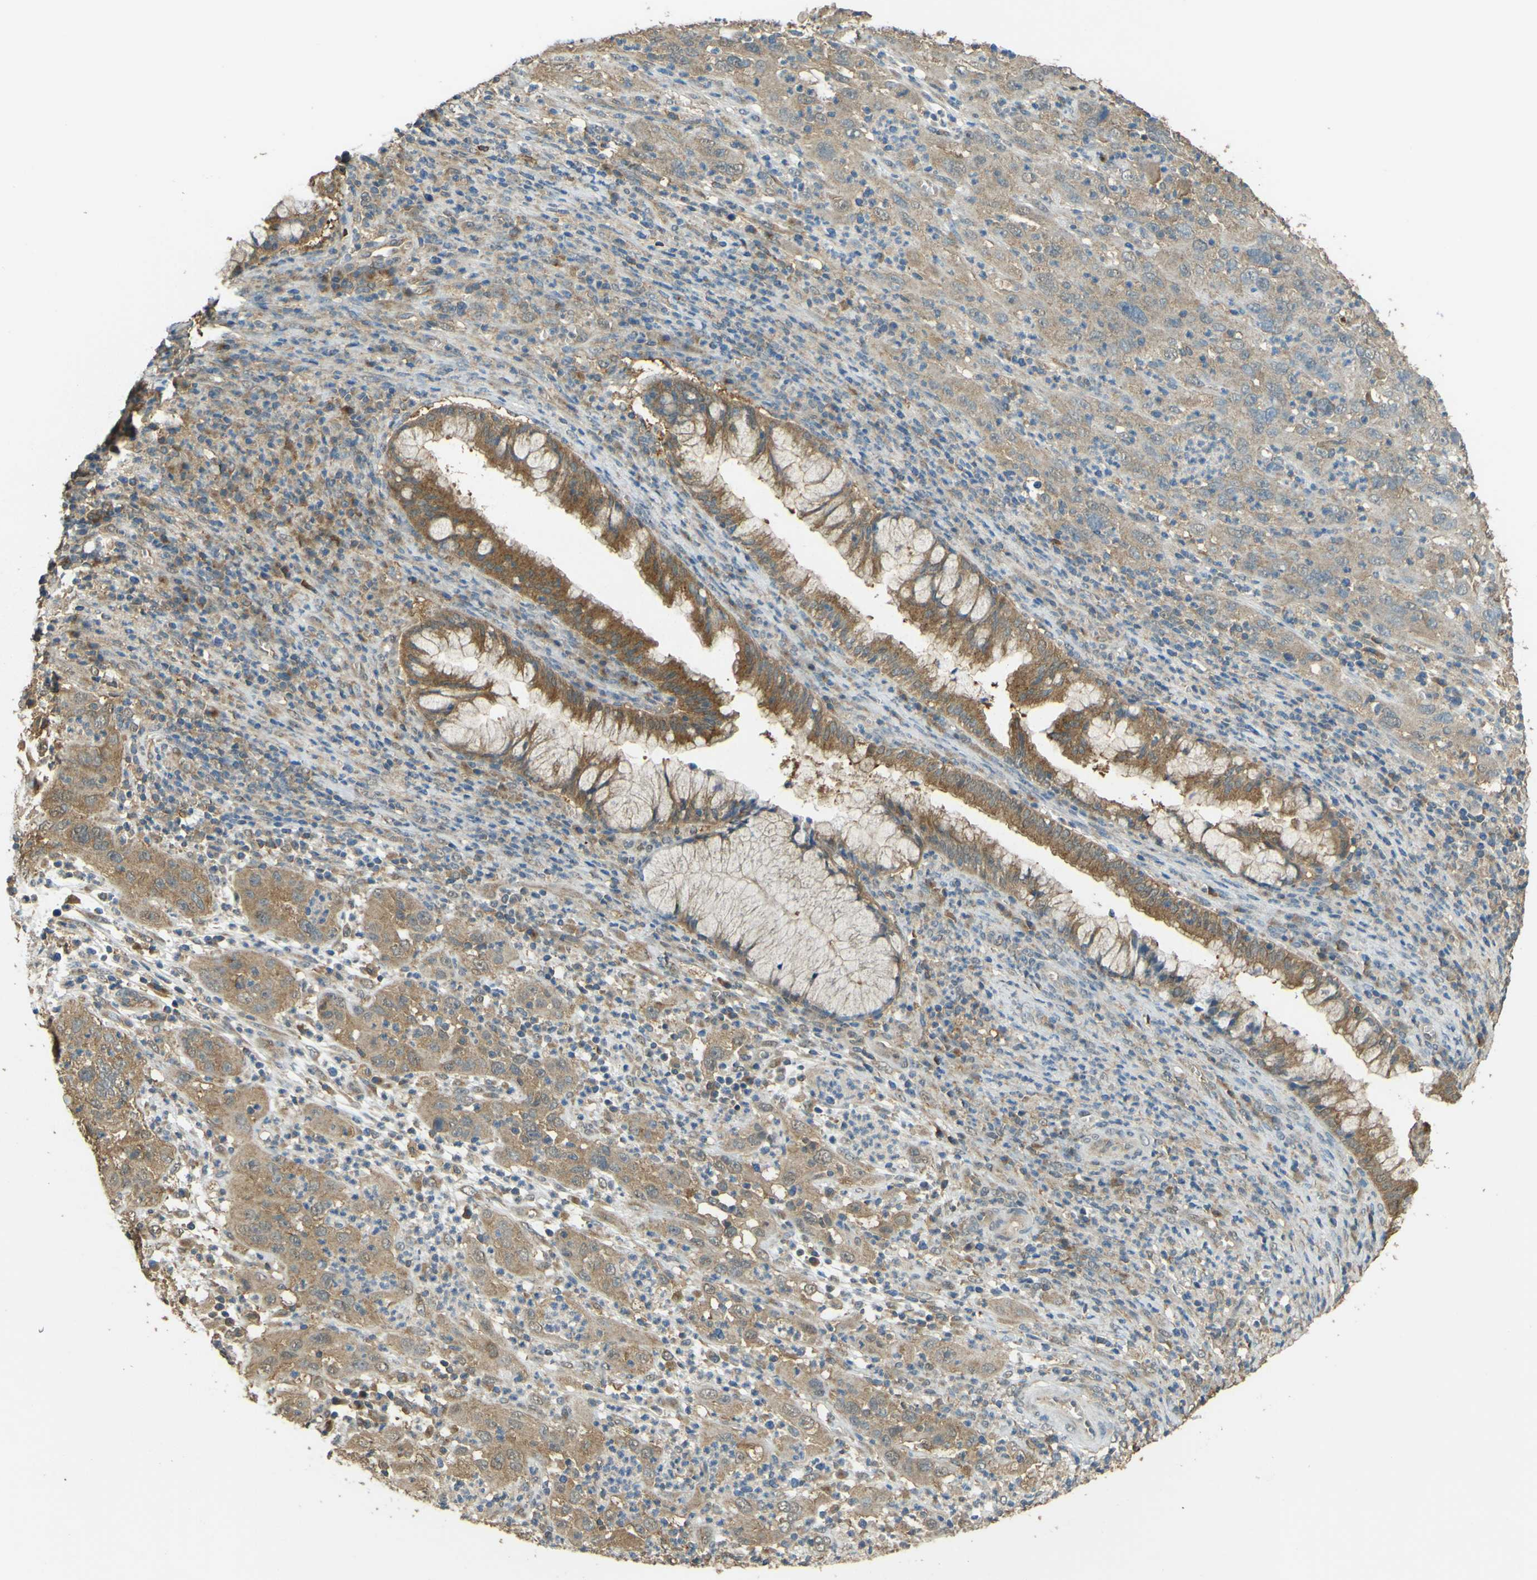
{"staining": {"intensity": "moderate", "quantity": ">75%", "location": "cytoplasmic/membranous"}, "tissue": "cervical cancer", "cell_type": "Tumor cells", "image_type": "cancer", "snomed": [{"axis": "morphology", "description": "Squamous cell carcinoma, NOS"}, {"axis": "topography", "description": "Cervix"}], "caption": "There is medium levels of moderate cytoplasmic/membranous positivity in tumor cells of cervical cancer (squamous cell carcinoma), as demonstrated by immunohistochemical staining (brown color).", "gene": "GOLGA1", "patient": {"sex": "female", "age": 32}}